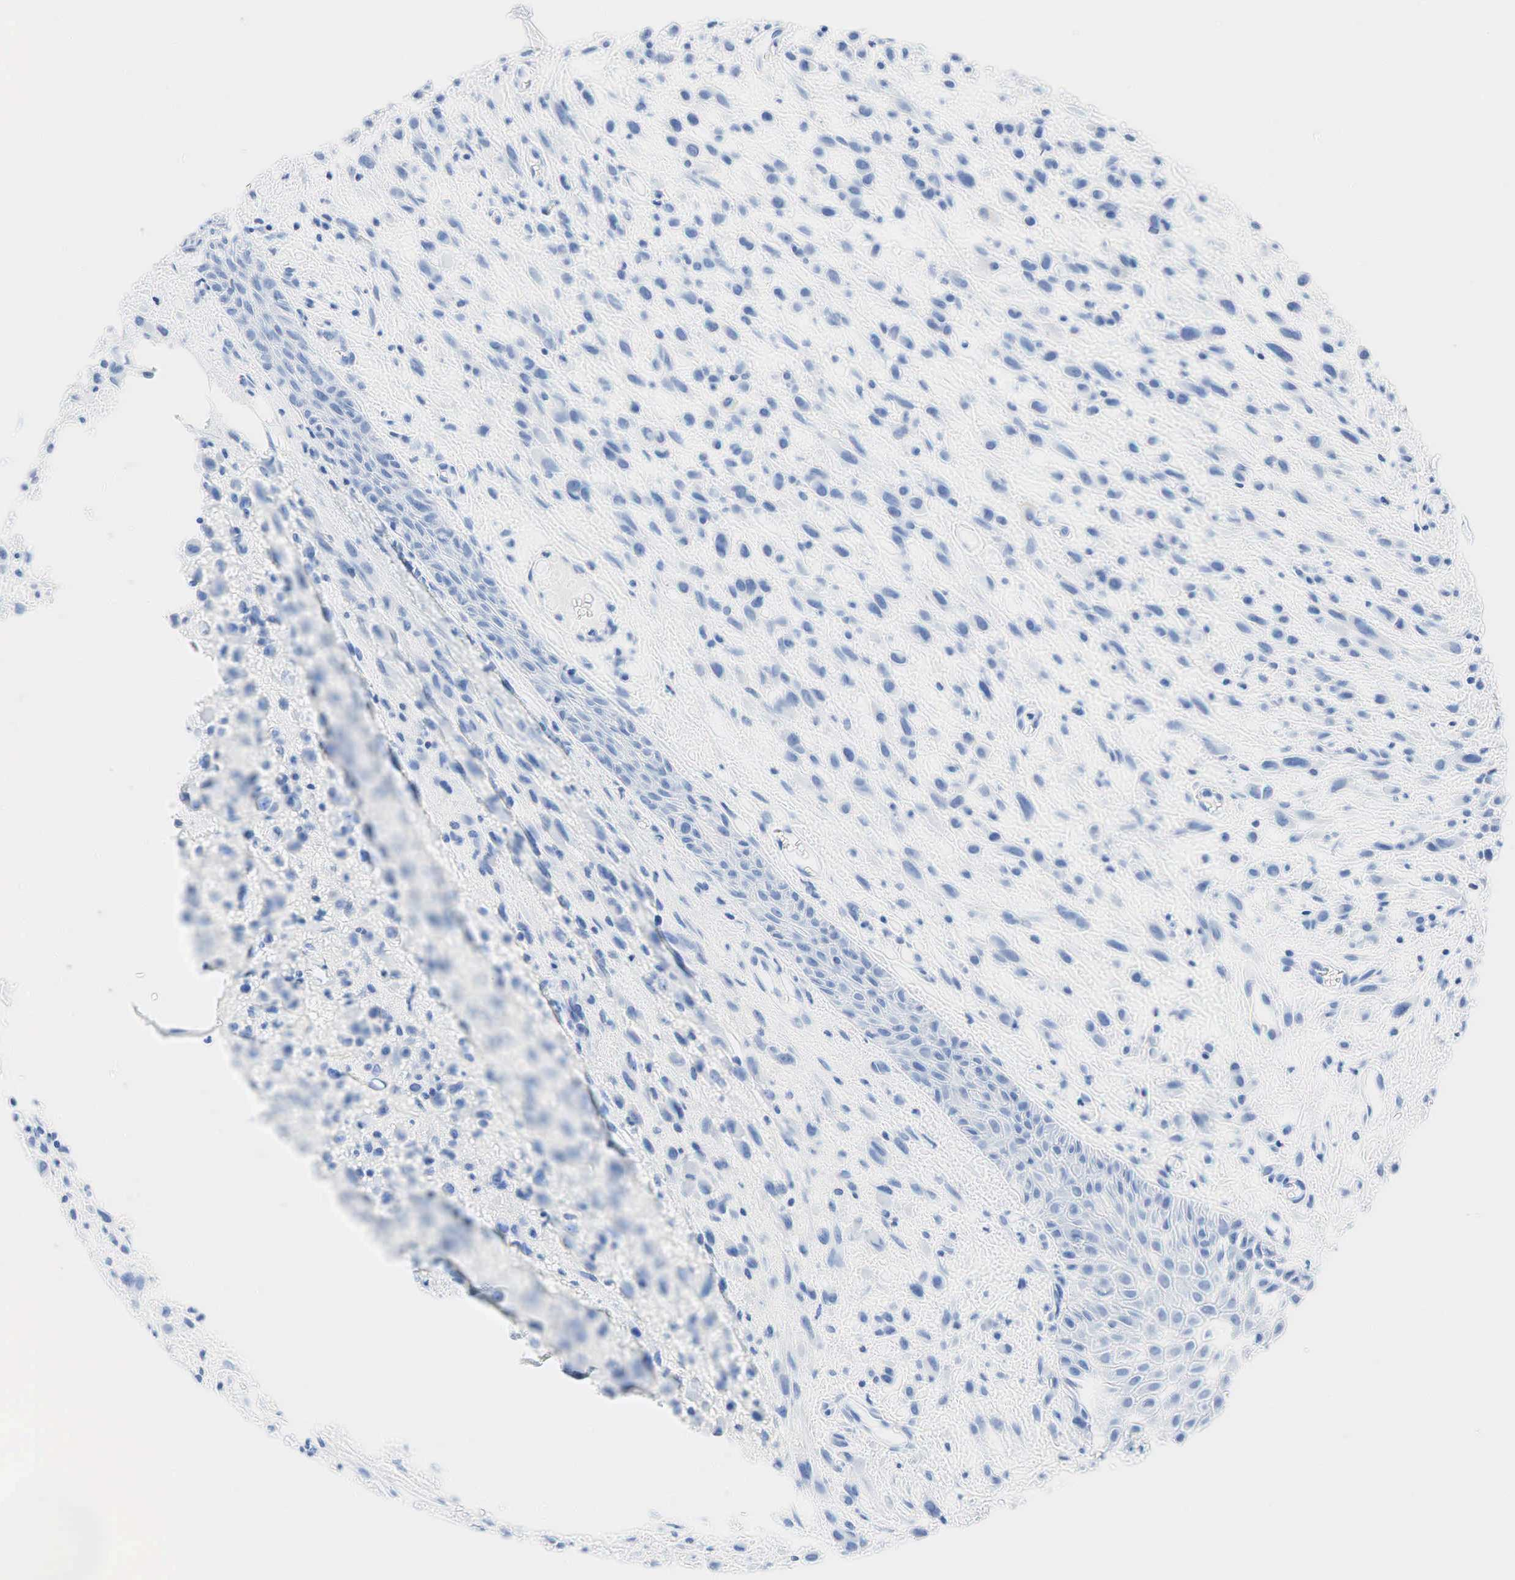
{"staining": {"intensity": "negative", "quantity": "none", "location": "none"}, "tissue": "melanoma", "cell_type": "Tumor cells", "image_type": "cancer", "snomed": [{"axis": "morphology", "description": "Malignant melanoma, NOS"}, {"axis": "topography", "description": "Skin"}], "caption": "High power microscopy micrograph of an IHC micrograph of malignant melanoma, revealing no significant staining in tumor cells. (DAB (3,3'-diaminobenzidine) immunohistochemistry (IHC), high magnification).", "gene": "INHA", "patient": {"sex": "male", "age": 51}}